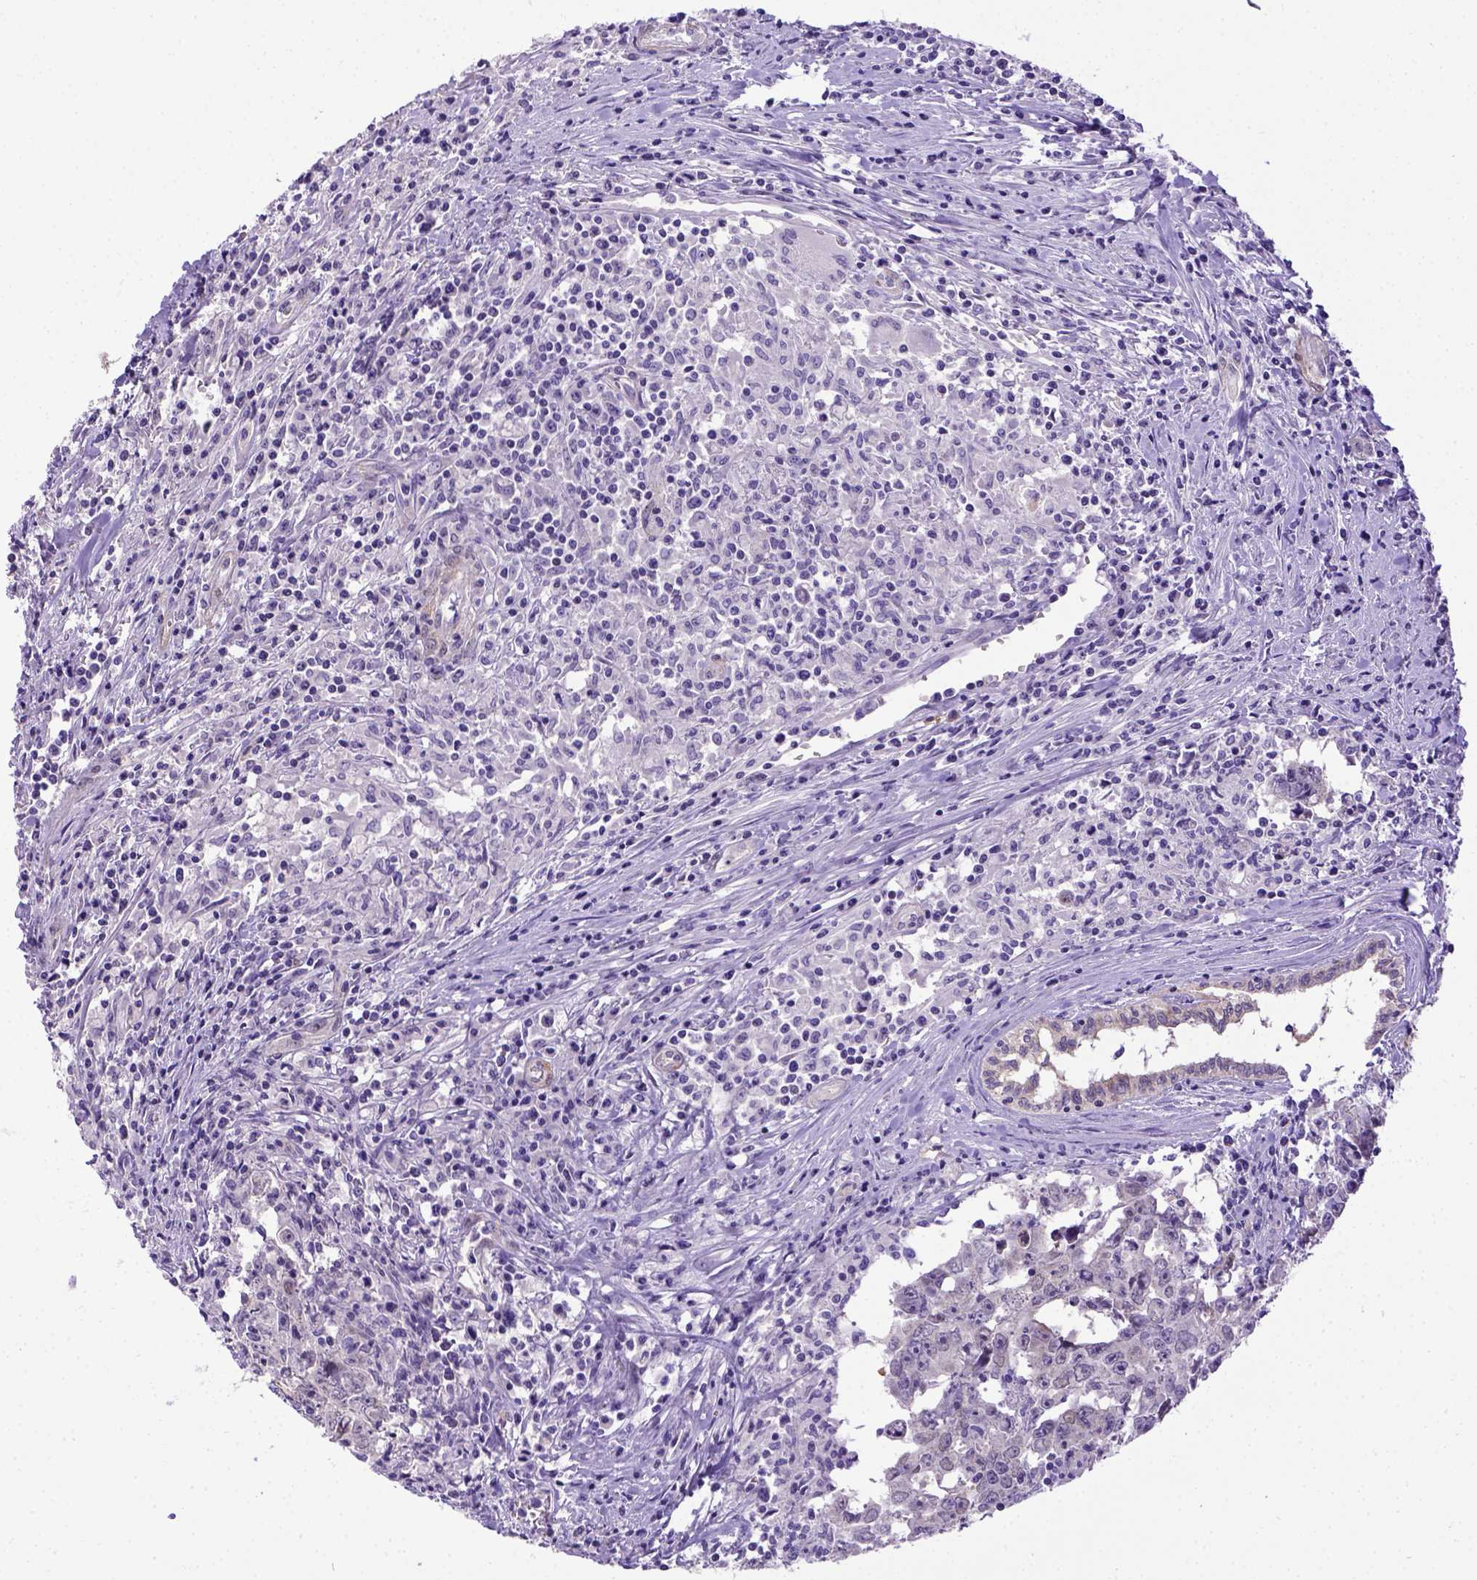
{"staining": {"intensity": "negative", "quantity": "none", "location": "none"}, "tissue": "testis cancer", "cell_type": "Tumor cells", "image_type": "cancer", "snomed": [{"axis": "morphology", "description": "Carcinoma, Embryonal, NOS"}, {"axis": "topography", "description": "Testis"}], "caption": "Histopathology image shows no significant protein staining in tumor cells of testis cancer (embryonal carcinoma).", "gene": "BTN1A1", "patient": {"sex": "male", "age": 22}}